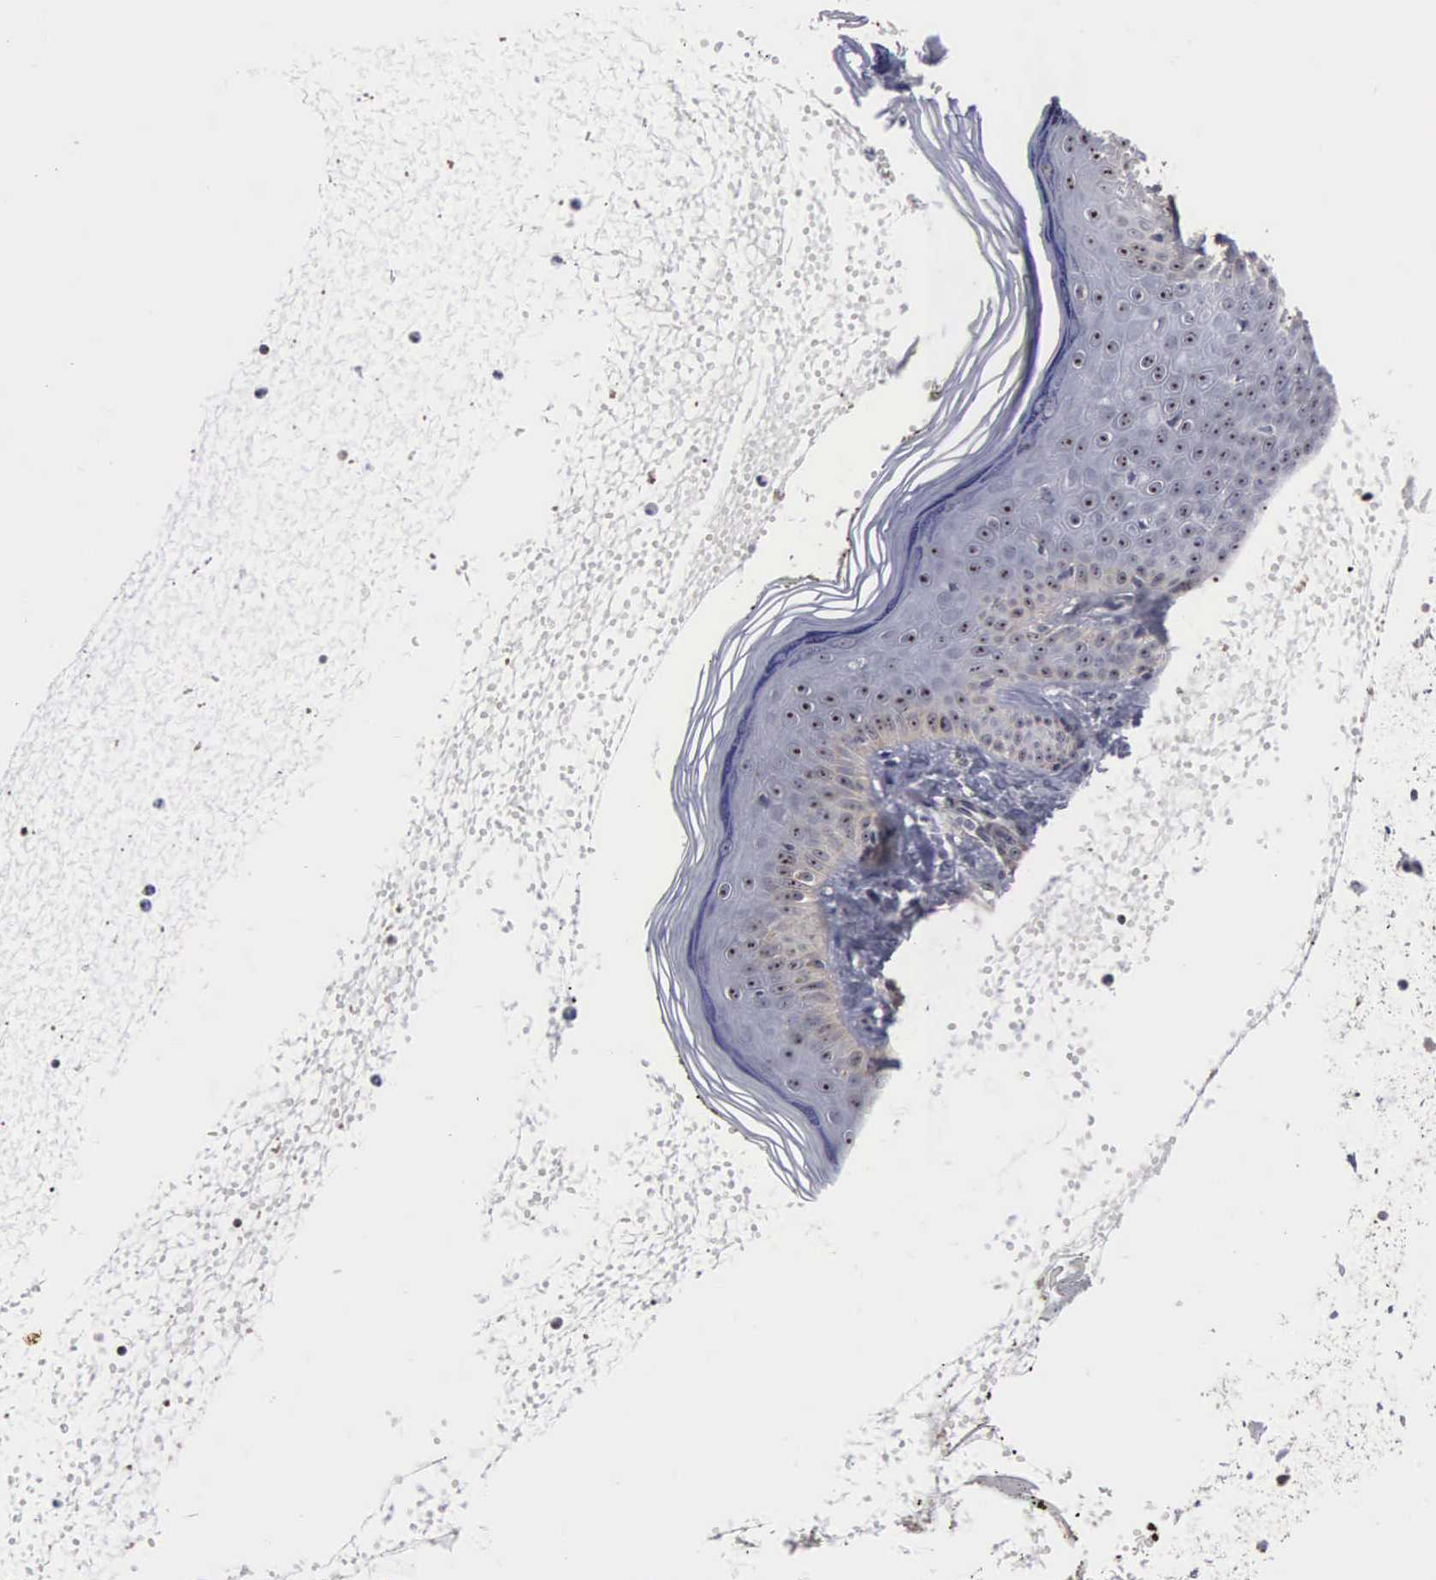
{"staining": {"intensity": "strong", "quantity": ">75%", "location": "nuclear"}, "tissue": "skin", "cell_type": "Keratinocytes", "image_type": "normal", "snomed": [{"axis": "morphology", "description": "Normal tissue, NOS"}, {"axis": "topography", "description": "Skin"}], "caption": "Immunohistochemistry histopathology image of unremarkable skin stained for a protein (brown), which shows high levels of strong nuclear staining in about >75% of keratinocytes.", "gene": "NGDN", "patient": {"sex": "female", "age": 15}}